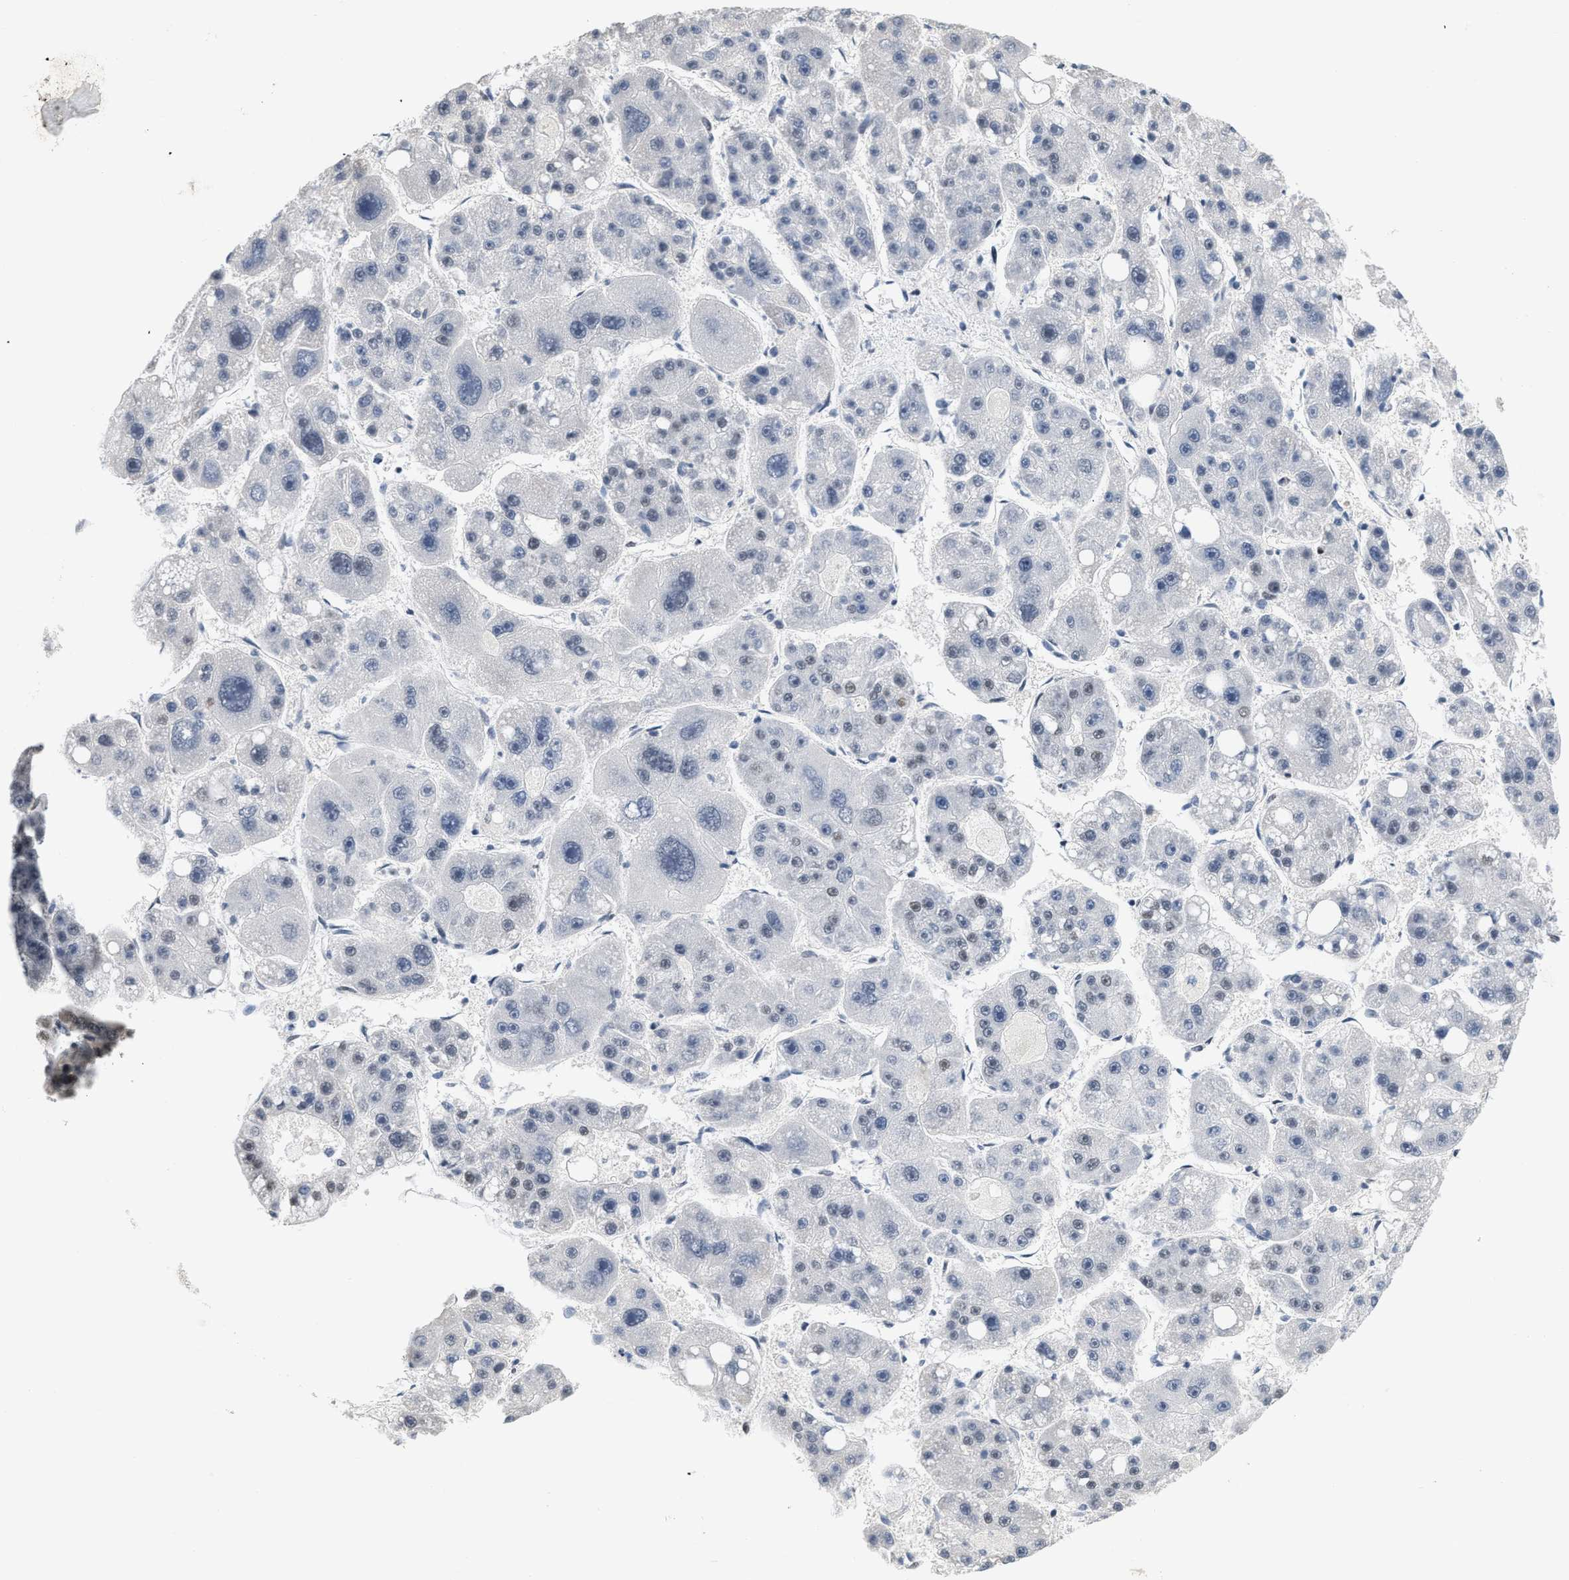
{"staining": {"intensity": "weak", "quantity": "<25%", "location": "nuclear"}, "tissue": "liver cancer", "cell_type": "Tumor cells", "image_type": "cancer", "snomed": [{"axis": "morphology", "description": "Carcinoma, Hepatocellular, NOS"}, {"axis": "topography", "description": "Liver"}], "caption": "Immunohistochemical staining of liver cancer demonstrates no significant expression in tumor cells.", "gene": "RAF1", "patient": {"sex": "female", "age": 61}}